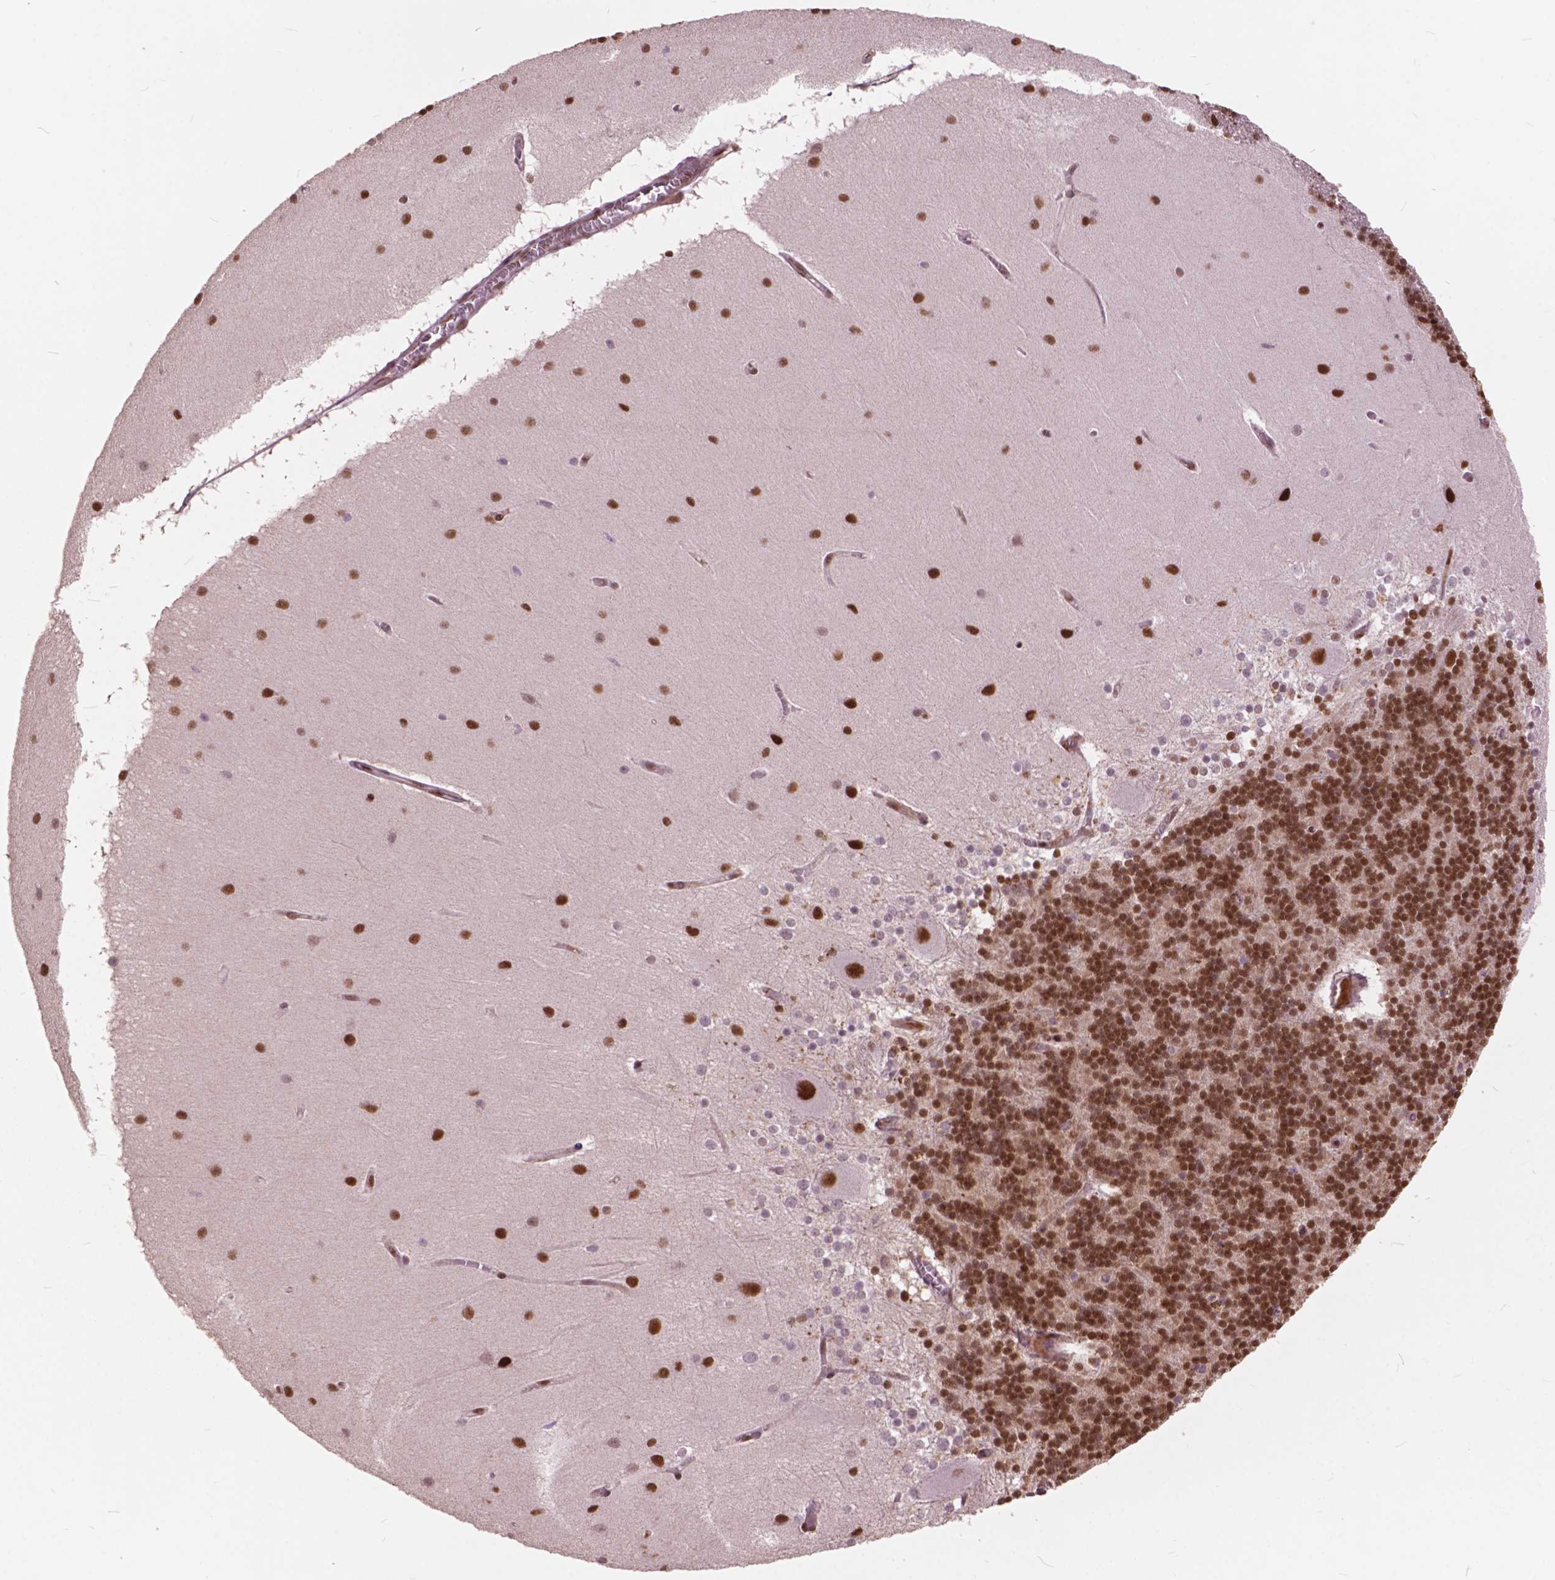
{"staining": {"intensity": "moderate", "quantity": ">75%", "location": "nuclear"}, "tissue": "cerebellum", "cell_type": "Cells in granular layer", "image_type": "normal", "snomed": [{"axis": "morphology", "description": "Normal tissue, NOS"}, {"axis": "topography", "description": "Cerebellum"}], "caption": "Moderate nuclear protein expression is seen in approximately >75% of cells in granular layer in cerebellum. (DAB (3,3'-diaminobenzidine) = brown stain, brightfield microscopy at high magnification).", "gene": "ANP32A", "patient": {"sex": "female", "age": 54}}